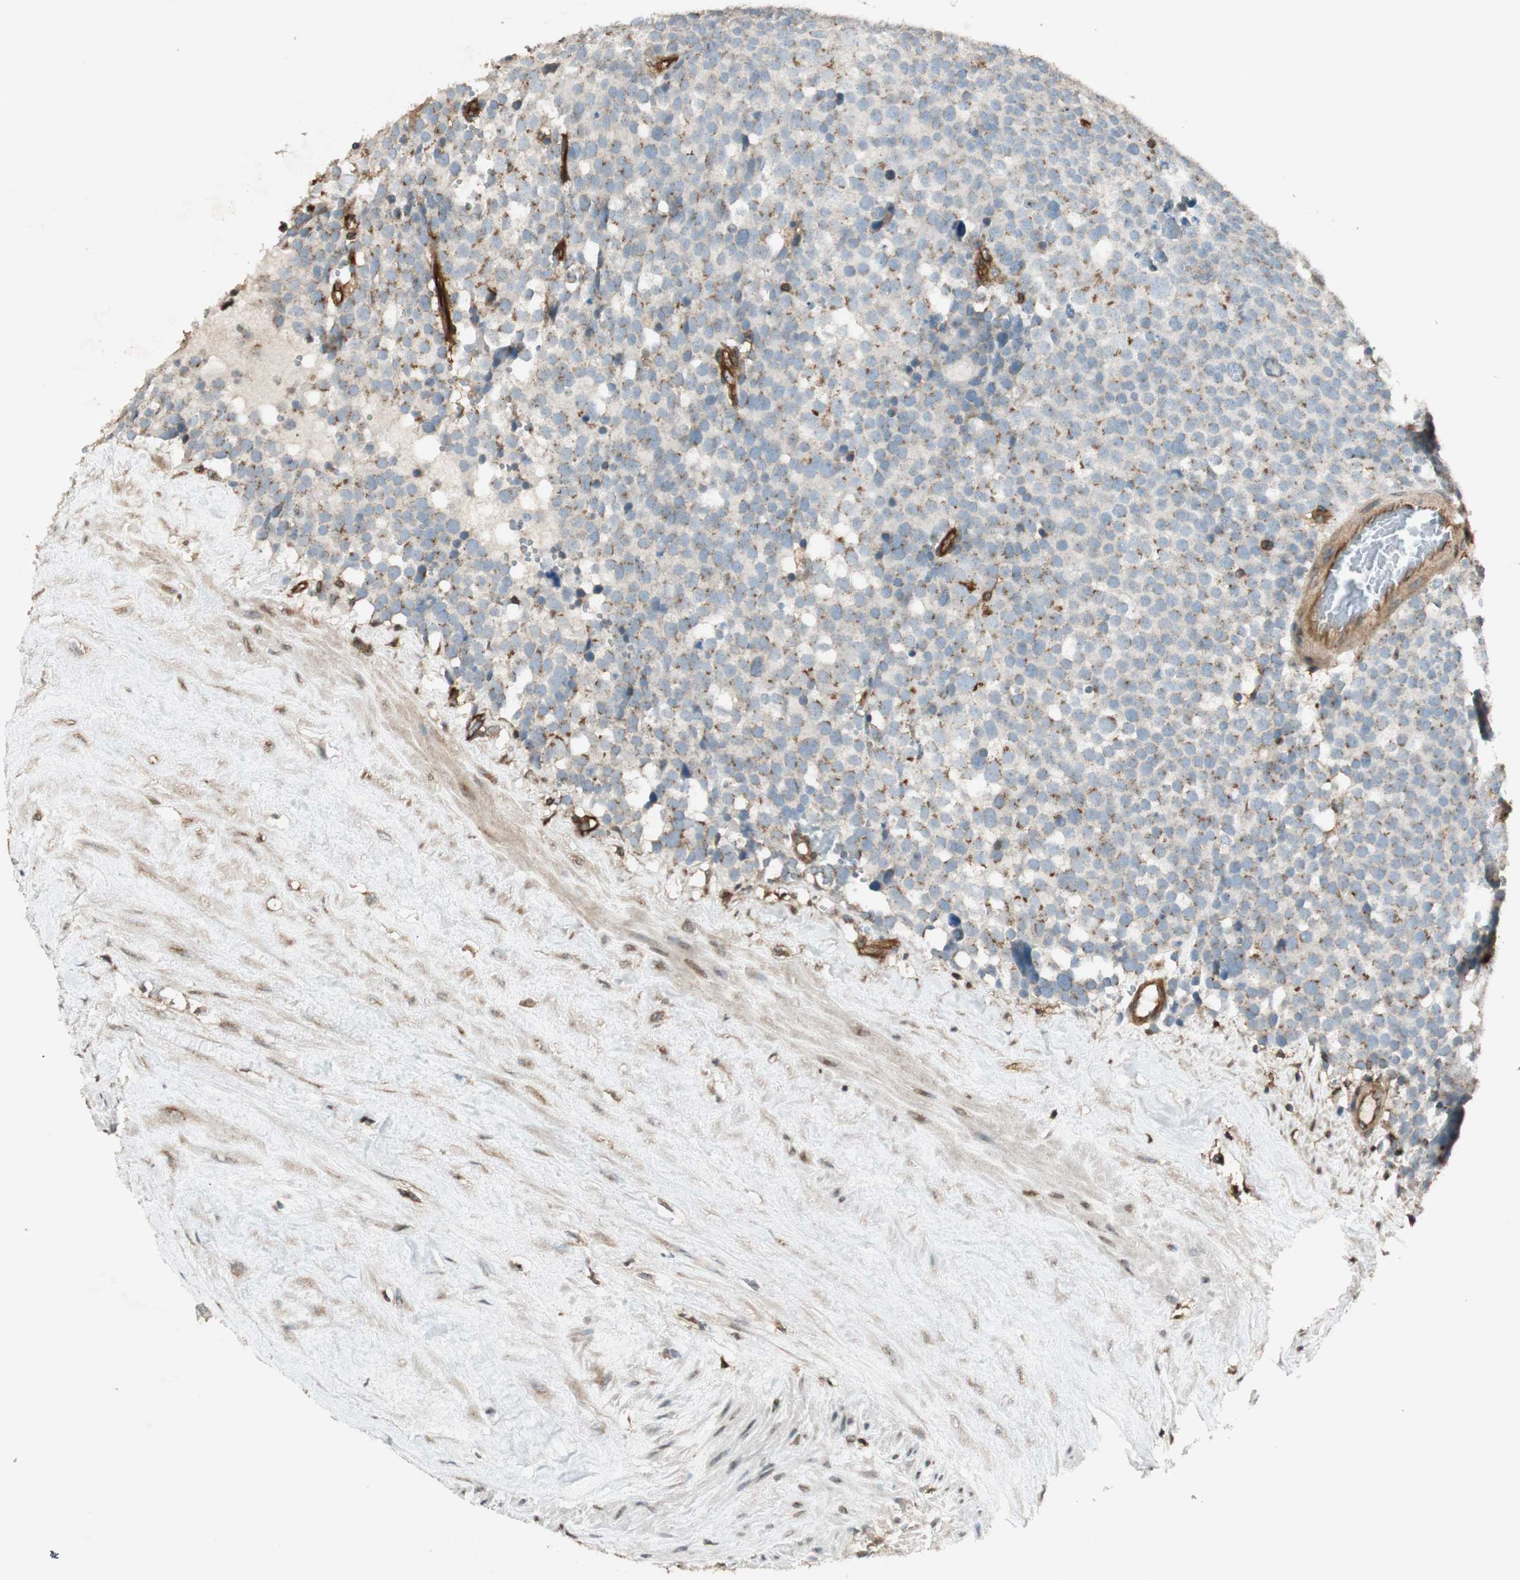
{"staining": {"intensity": "moderate", "quantity": "25%-75%", "location": "cytoplasmic/membranous"}, "tissue": "testis cancer", "cell_type": "Tumor cells", "image_type": "cancer", "snomed": [{"axis": "morphology", "description": "Seminoma, NOS"}, {"axis": "topography", "description": "Testis"}], "caption": "Seminoma (testis) was stained to show a protein in brown. There is medium levels of moderate cytoplasmic/membranous positivity in about 25%-75% of tumor cells. Using DAB (3,3'-diaminobenzidine) (brown) and hematoxylin (blue) stains, captured at high magnification using brightfield microscopy.", "gene": "BTN3A3", "patient": {"sex": "male", "age": 71}}